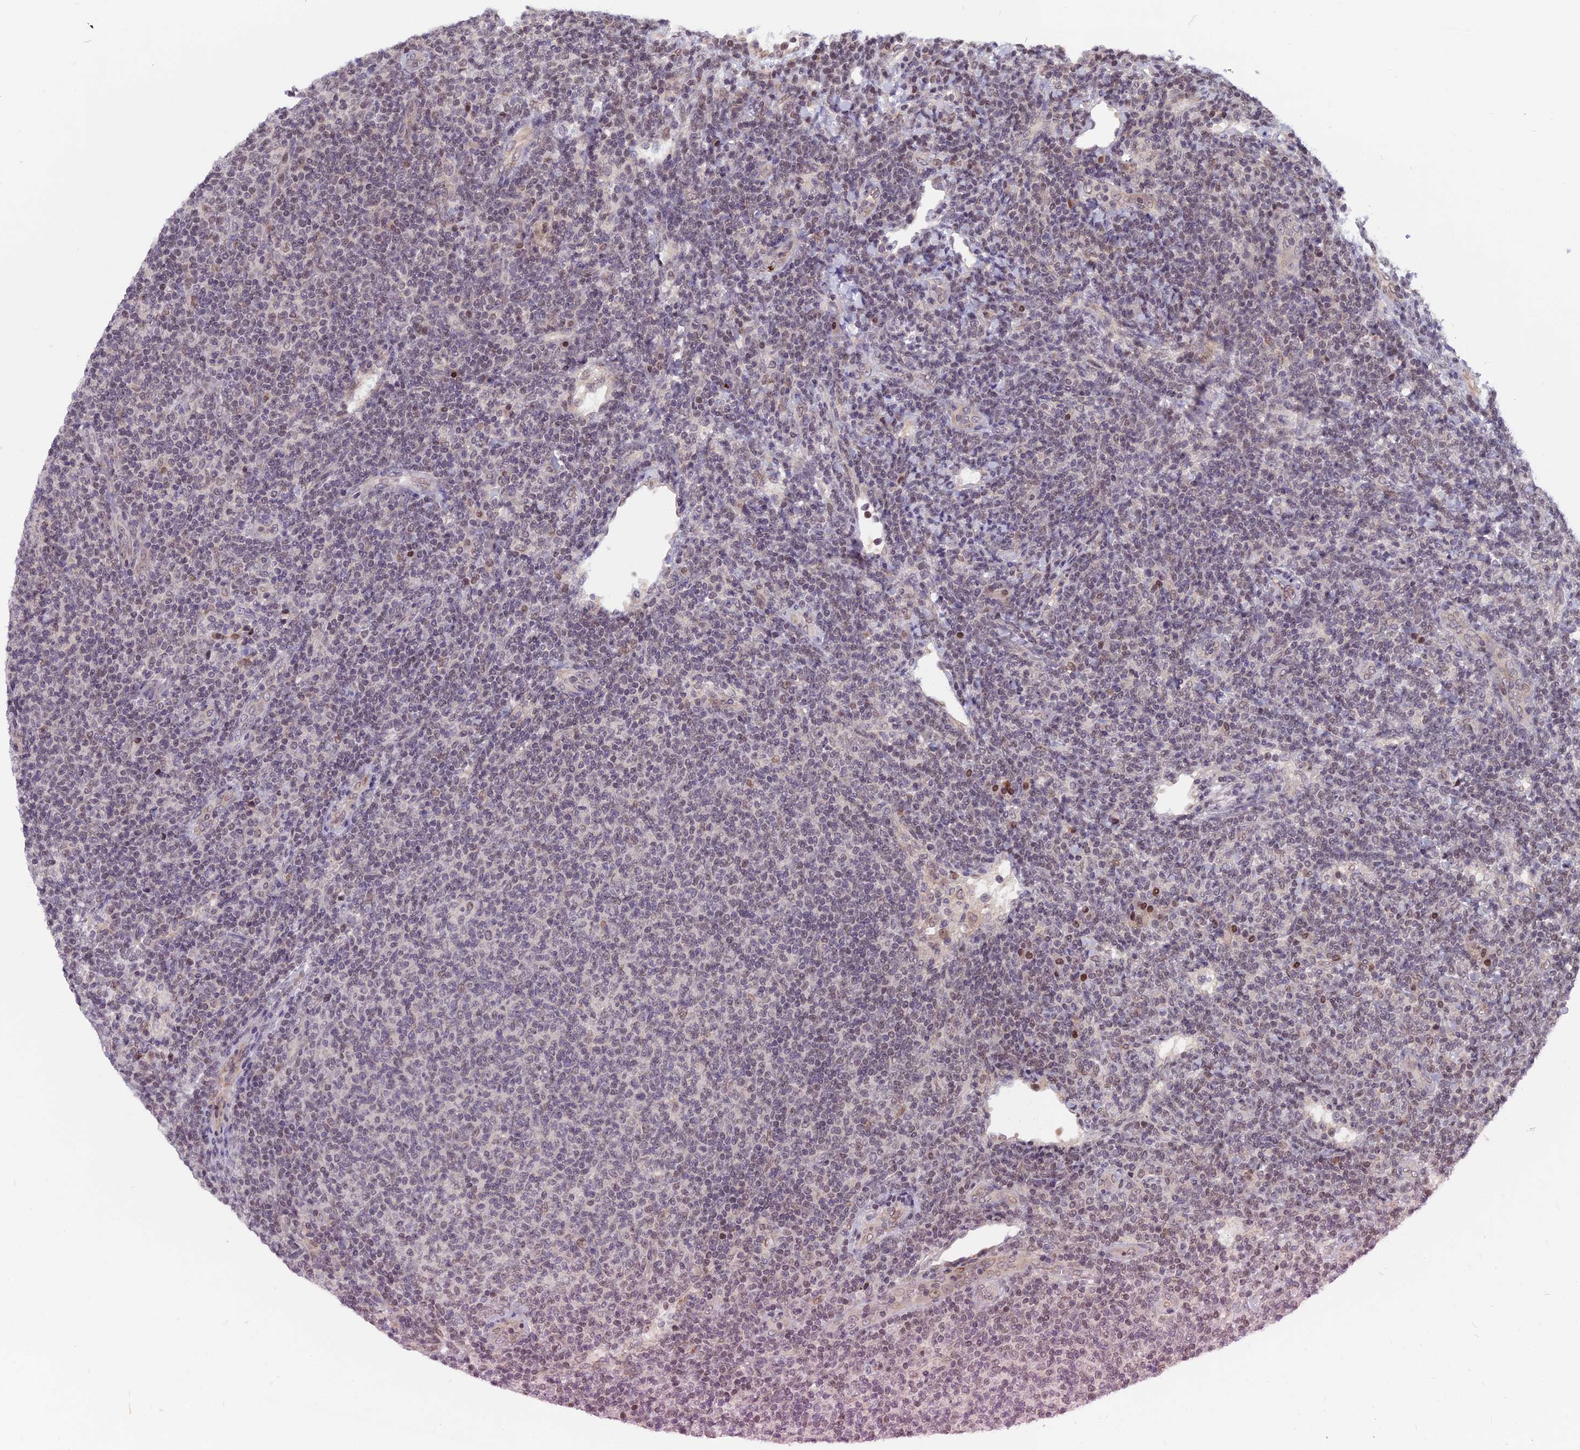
{"staining": {"intensity": "weak", "quantity": "<25%", "location": "nuclear"}, "tissue": "lymphoma", "cell_type": "Tumor cells", "image_type": "cancer", "snomed": [{"axis": "morphology", "description": "Malignant lymphoma, non-Hodgkin's type, Low grade"}, {"axis": "topography", "description": "Lymph node"}], "caption": "There is no significant staining in tumor cells of lymphoma. The staining was performed using DAB to visualize the protein expression in brown, while the nuclei were stained in blue with hematoxylin (Magnification: 20x).", "gene": "CCDC113", "patient": {"sex": "male", "age": 66}}